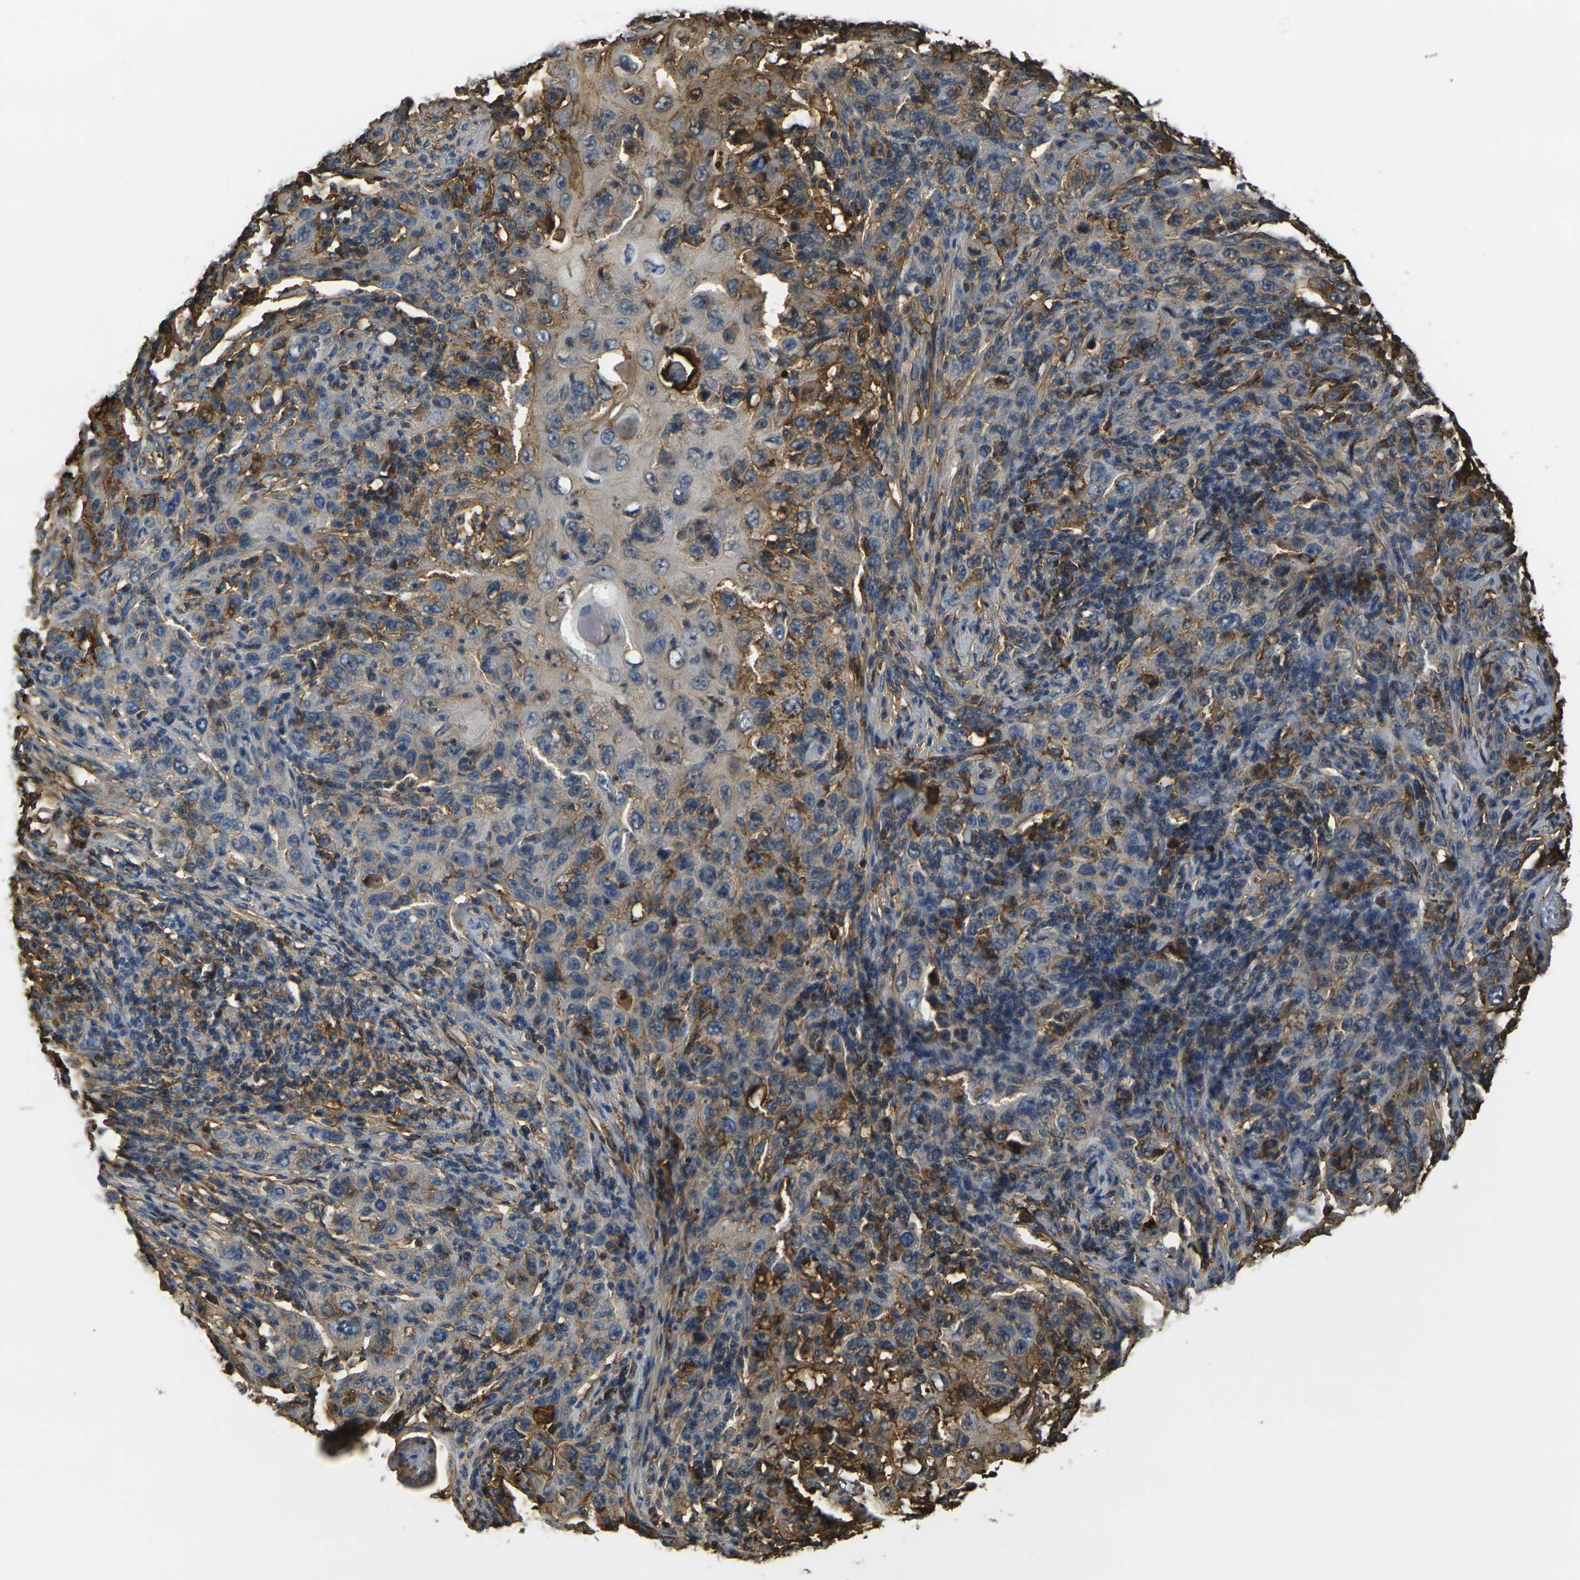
{"staining": {"intensity": "weak", "quantity": "25%-75%", "location": "cytoplasmic/membranous"}, "tissue": "skin cancer", "cell_type": "Tumor cells", "image_type": "cancer", "snomed": [{"axis": "morphology", "description": "Squamous cell carcinoma, NOS"}, {"axis": "topography", "description": "Skin"}], "caption": "Protein analysis of skin cancer tissue reveals weak cytoplasmic/membranous expression in about 25%-75% of tumor cells. (Stains: DAB in brown, nuclei in blue, Microscopy: brightfield microscopy at high magnification).", "gene": "PLCD1", "patient": {"sex": "female", "age": 88}}